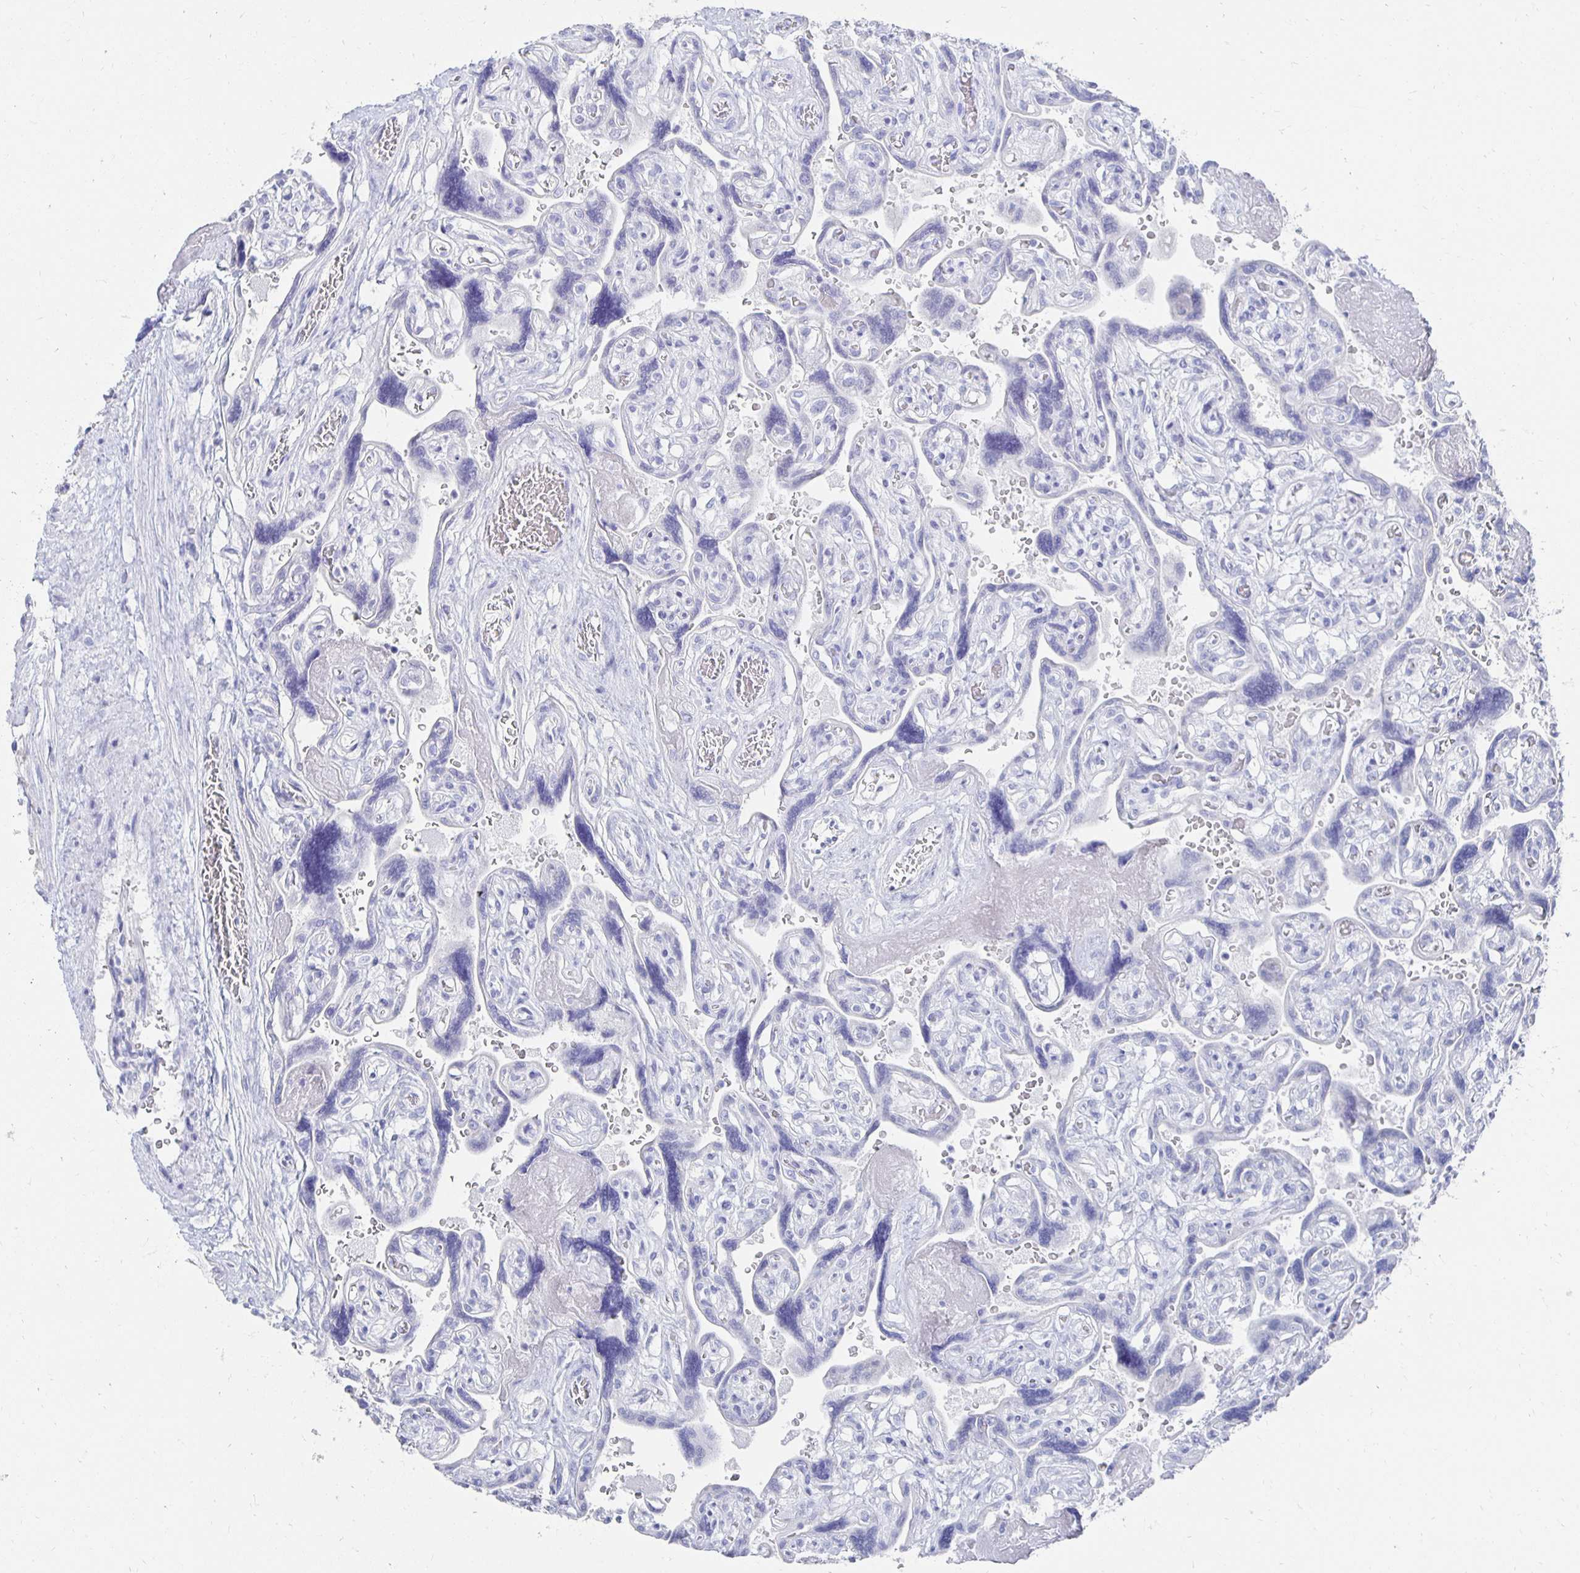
{"staining": {"intensity": "negative", "quantity": "none", "location": "none"}, "tissue": "placenta", "cell_type": "Decidual cells", "image_type": "normal", "snomed": [{"axis": "morphology", "description": "Normal tissue, NOS"}, {"axis": "topography", "description": "Placenta"}], "caption": "IHC of normal human placenta shows no expression in decidual cells. (IHC, brightfield microscopy, high magnification).", "gene": "PRDM7", "patient": {"sex": "female", "age": 32}}